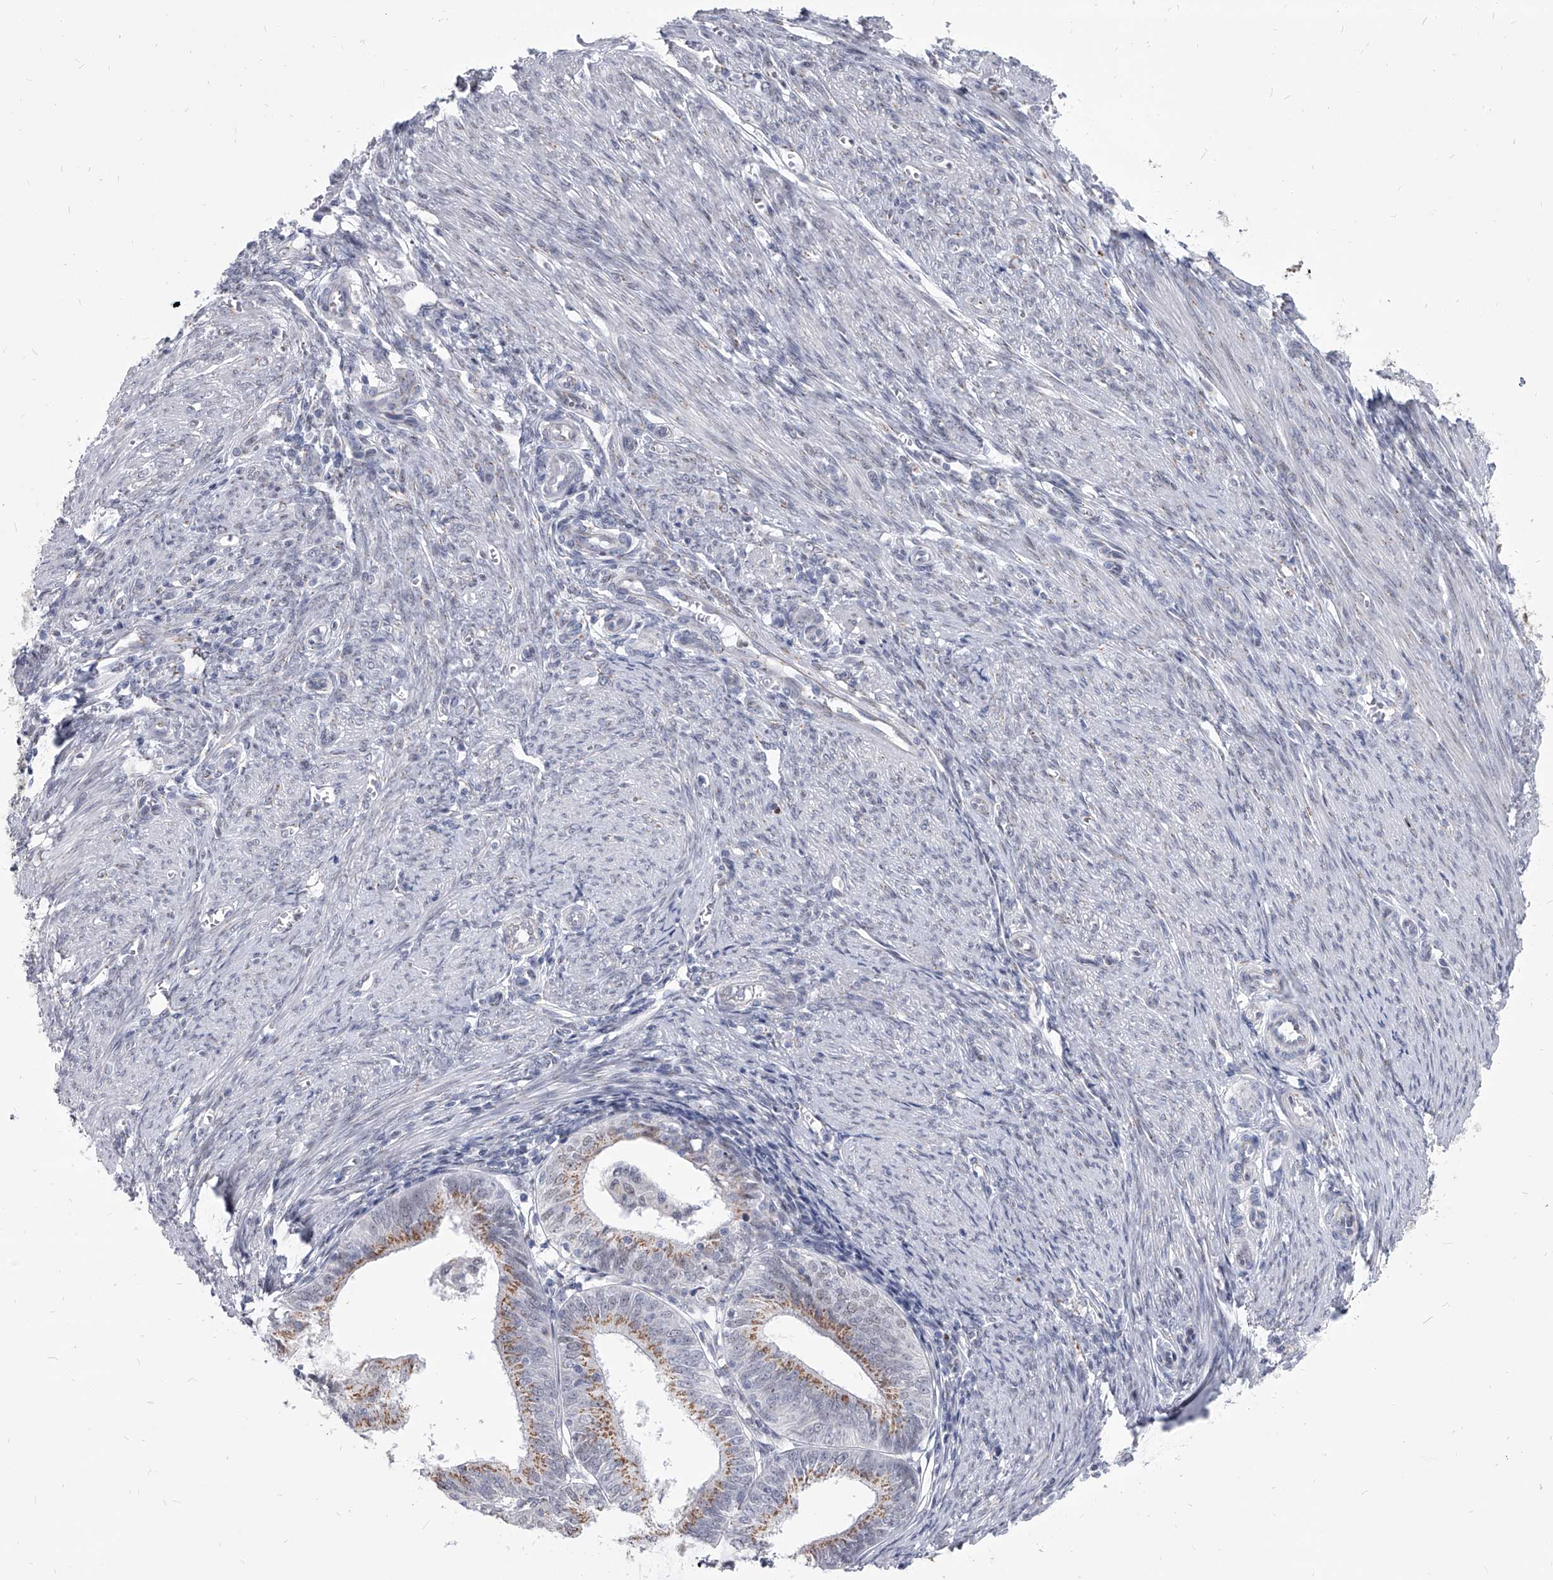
{"staining": {"intensity": "moderate", "quantity": "25%-75%", "location": "cytoplasmic/membranous"}, "tissue": "endometrial cancer", "cell_type": "Tumor cells", "image_type": "cancer", "snomed": [{"axis": "morphology", "description": "Adenocarcinoma, NOS"}, {"axis": "topography", "description": "Endometrium"}], "caption": "A photomicrograph showing moderate cytoplasmic/membranous expression in approximately 25%-75% of tumor cells in endometrial cancer, as visualized by brown immunohistochemical staining.", "gene": "EVA1C", "patient": {"sex": "female", "age": 51}}